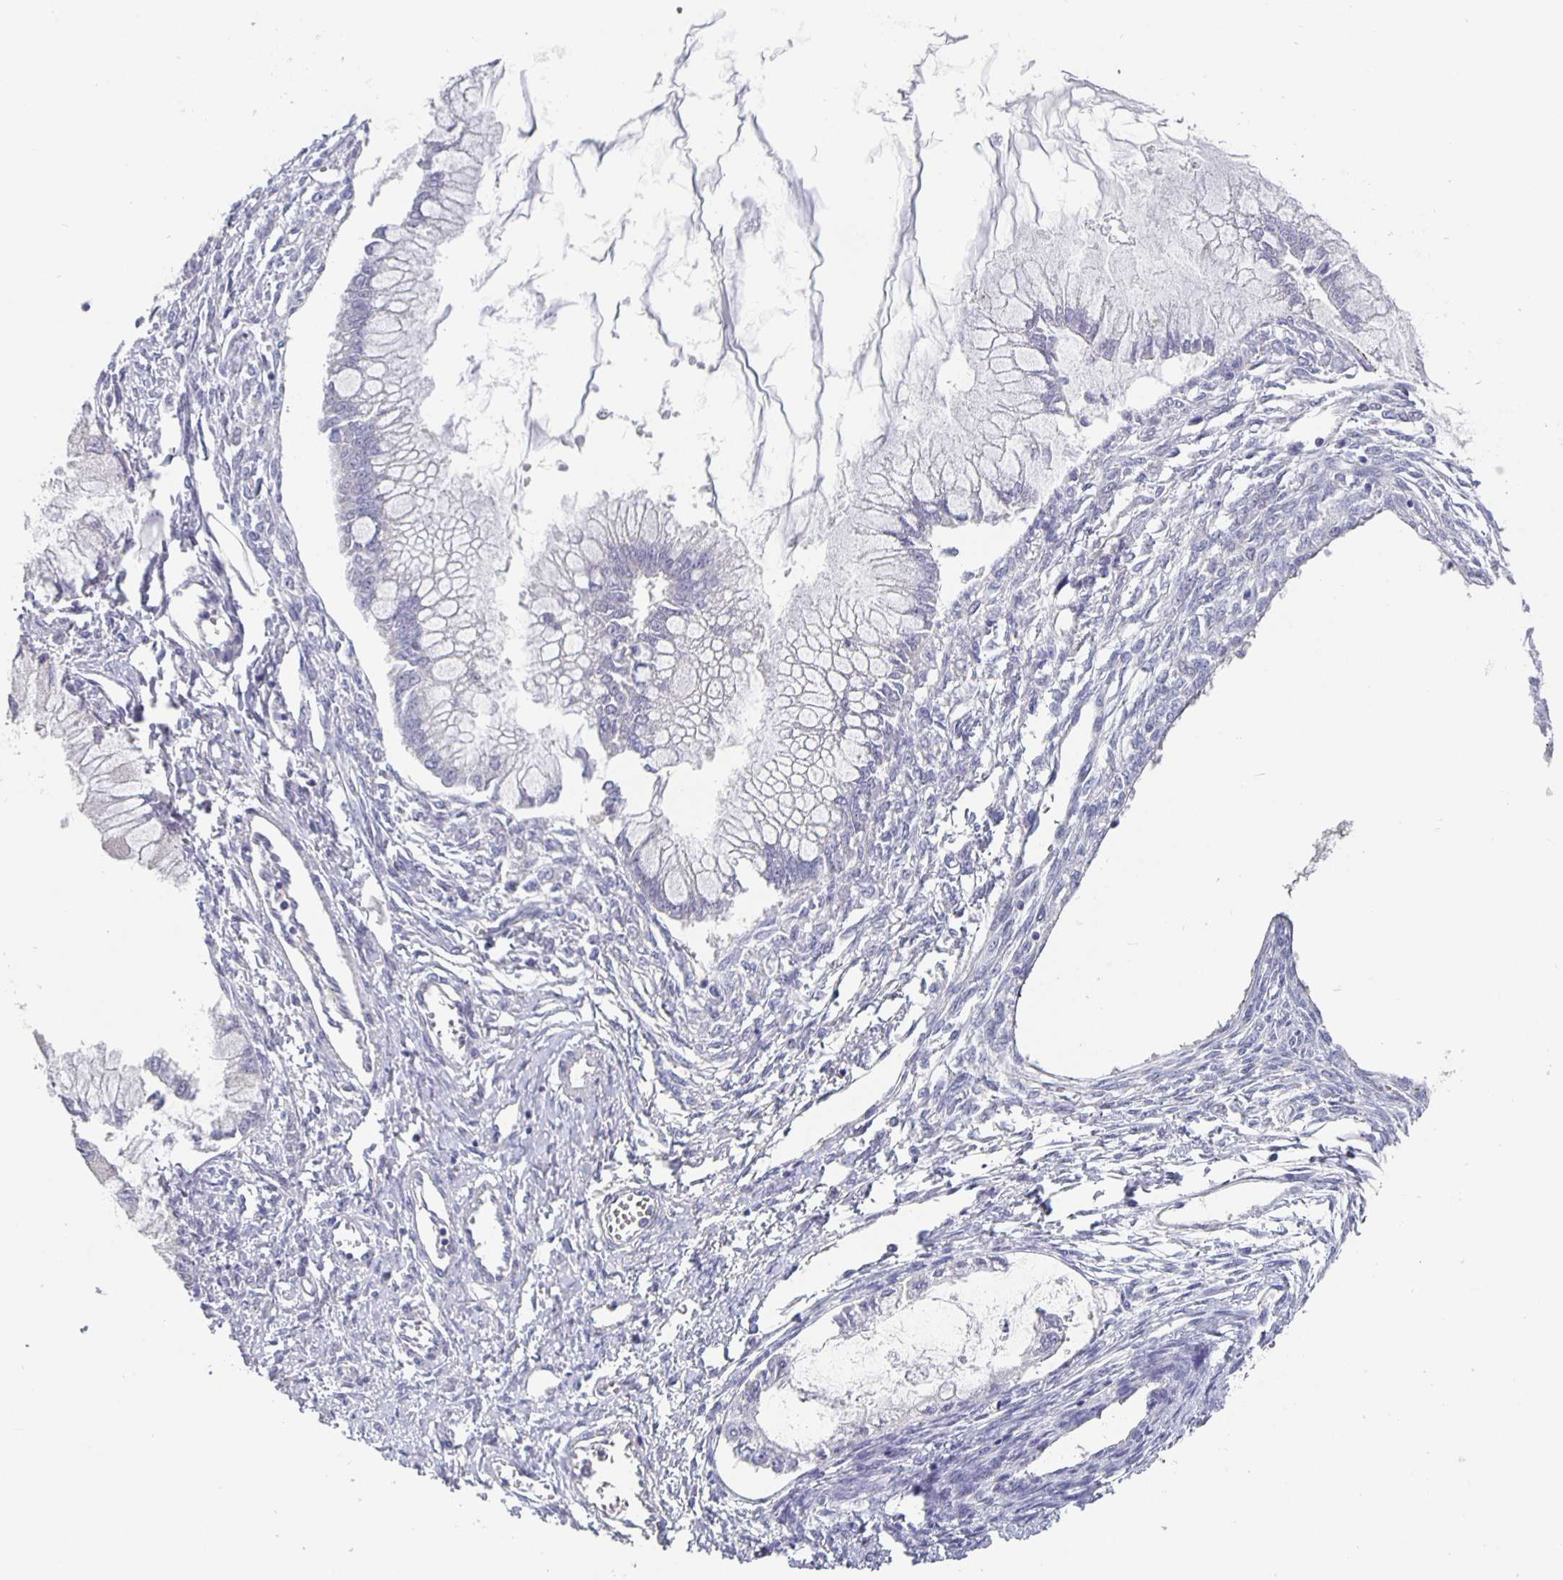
{"staining": {"intensity": "strong", "quantity": "<25%", "location": "cytoplasmic/membranous"}, "tissue": "ovarian cancer", "cell_type": "Tumor cells", "image_type": "cancer", "snomed": [{"axis": "morphology", "description": "Cystadenocarcinoma, mucinous, NOS"}, {"axis": "topography", "description": "Ovary"}], "caption": "Approximately <25% of tumor cells in human ovarian mucinous cystadenocarcinoma show strong cytoplasmic/membranous protein positivity as visualized by brown immunohistochemical staining.", "gene": "GDF15", "patient": {"sex": "female", "age": 34}}